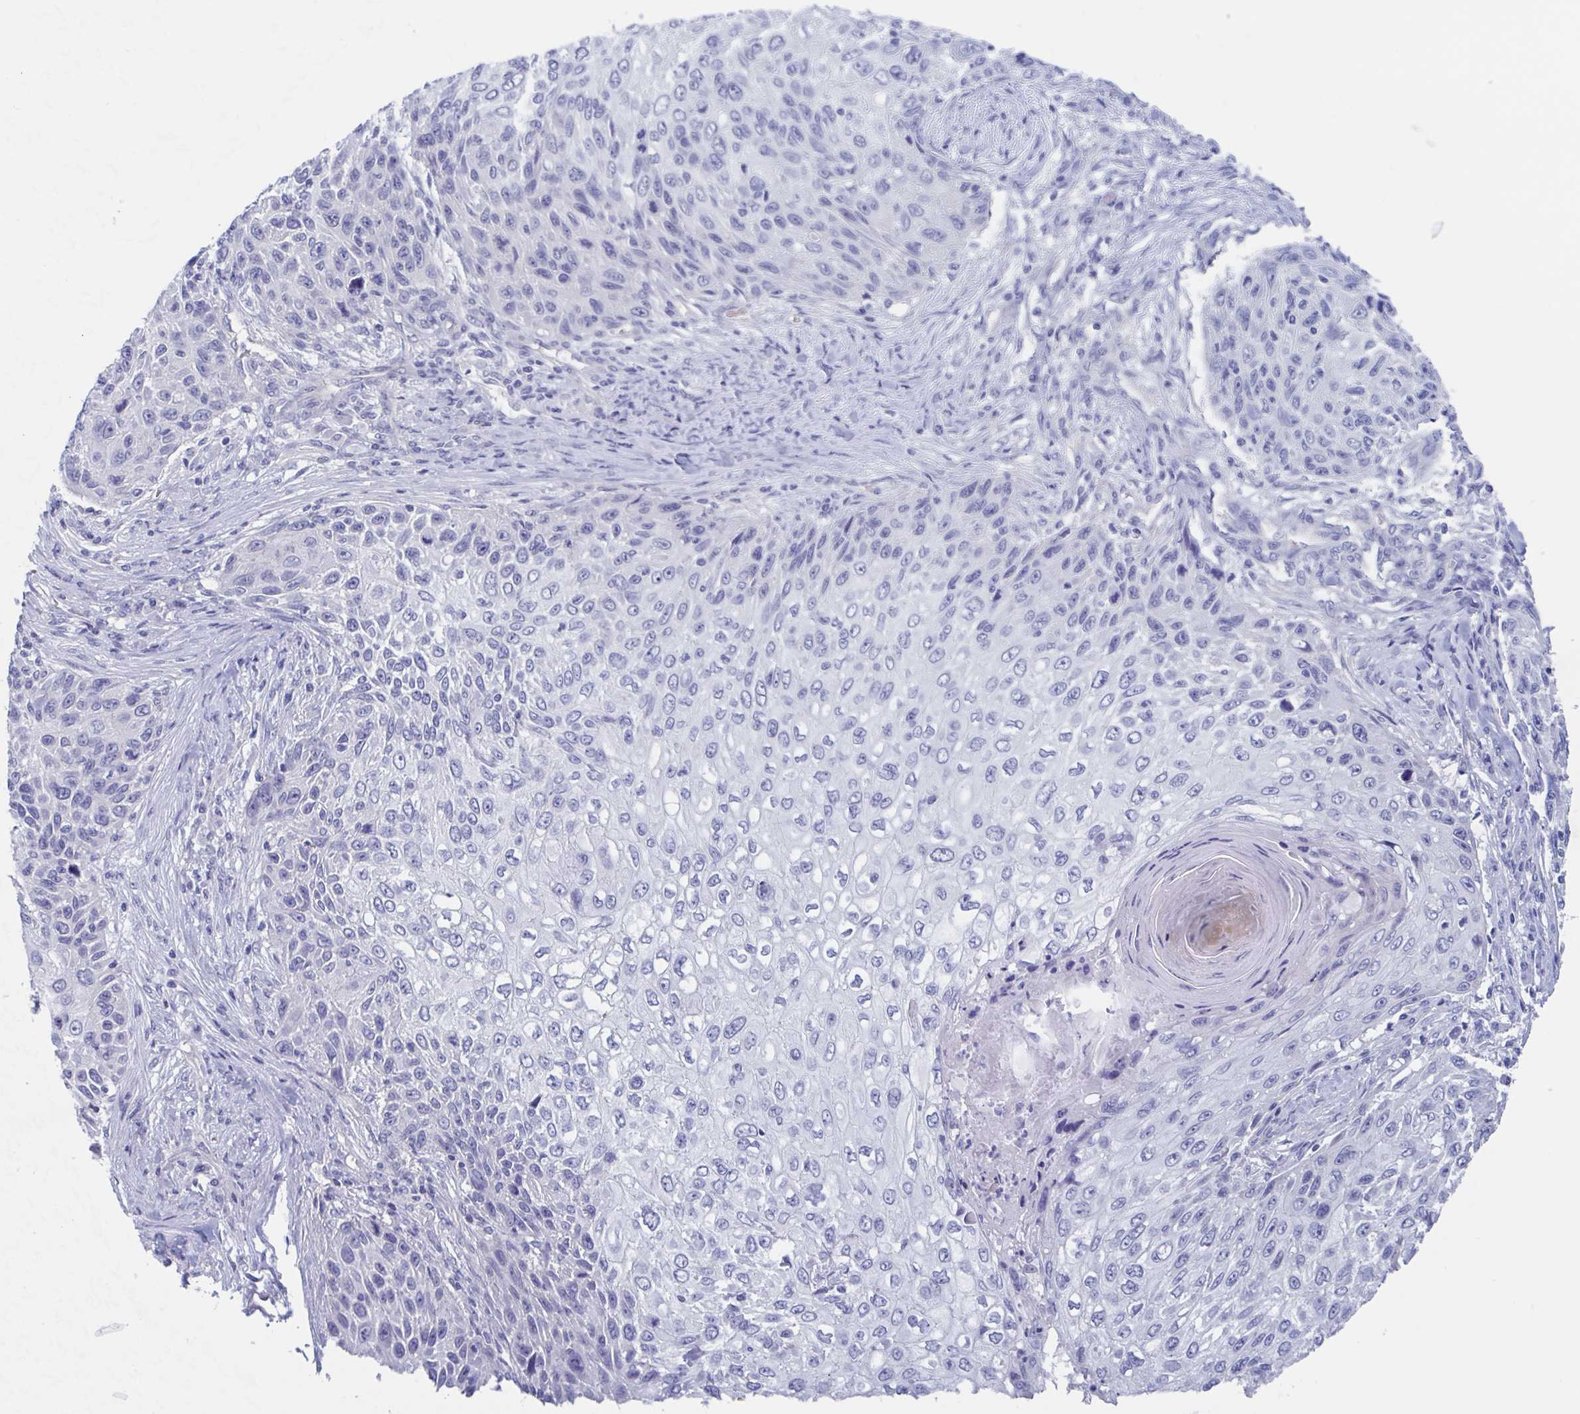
{"staining": {"intensity": "negative", "quantity": "none", "location": "none"}, "tissue": "skin cancer", "cell_type": "Tumor cells", "image_type": "cancer", "snomed": [{"axis": "morphology", "description": "Squamous cell carcinoma, NOS"}, {"axis": "topography", "description": "Skin"}], "caption": "High power microscopy image of an IHC micrograph of squamous cell carcinoma (skin), revealing no significant staining in tumor cells. The staining is performed using DAB (3,3'-diaminobenzidine) brown chromogen with nuclei counter-stained in using hematoxylin.", "gene": "TEX12", "patient": {"sex": "male", "age": 92}}